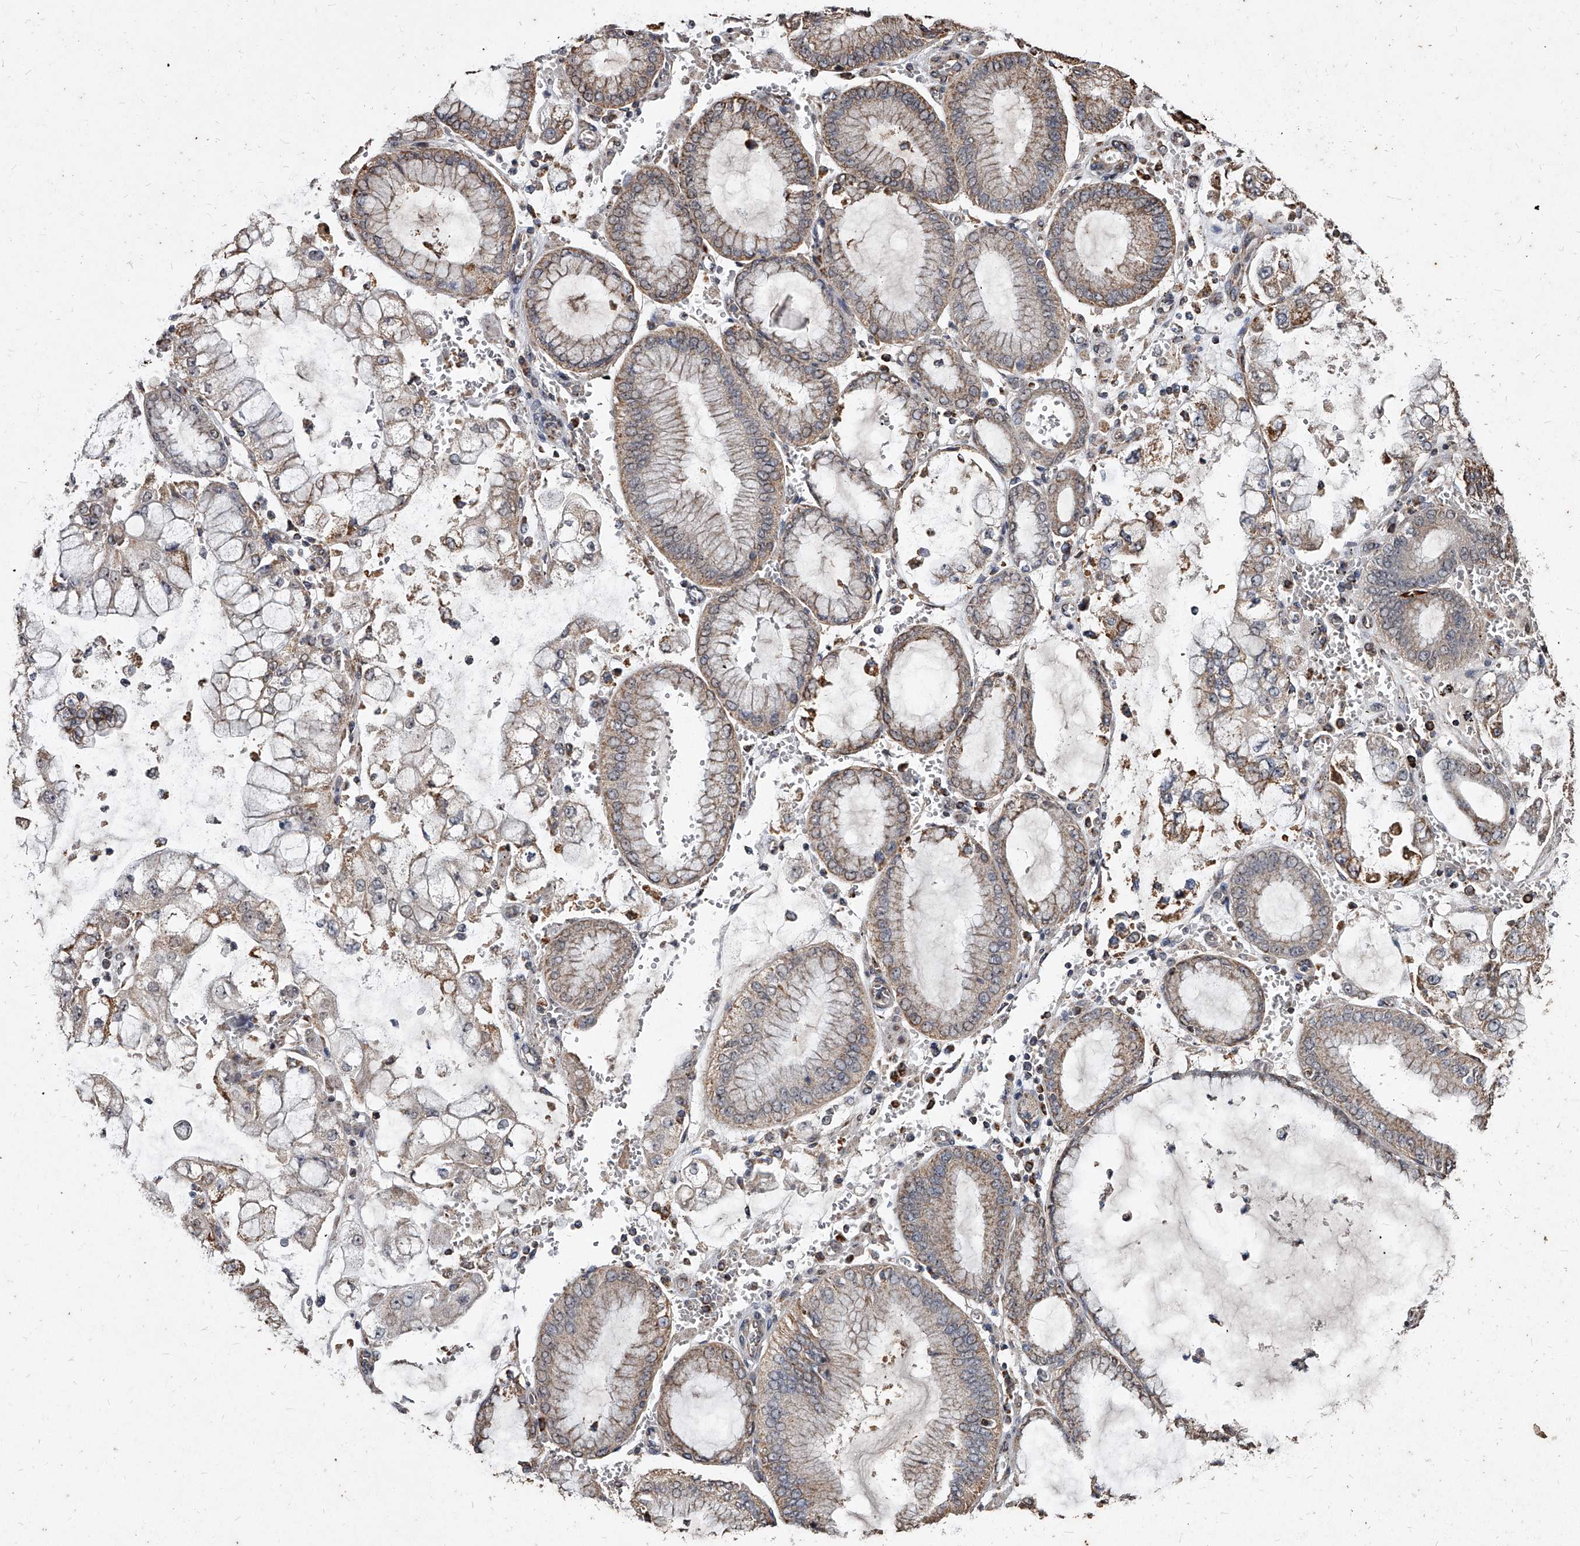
{"staining": {"intensity": "weak", "quantity": "25%-75%", "location": "cytoplasmic/membranous"}, "tissue": "stomach cancer", "cell_type": "Tumor cells", "image_type": "cancer", "snomed": [{"axis": "morphology", "description": "Adenocarcinoma, NOS"}, {"axis": "topography", "description": "Stomach"}], "caption": "Weak cytoplasmic/membranous positivity is present in approximately 25%-75% of tumor cells in stomach cancer.", "gene": "GPR183", "patient": {"sex": "male", "age": 76}}